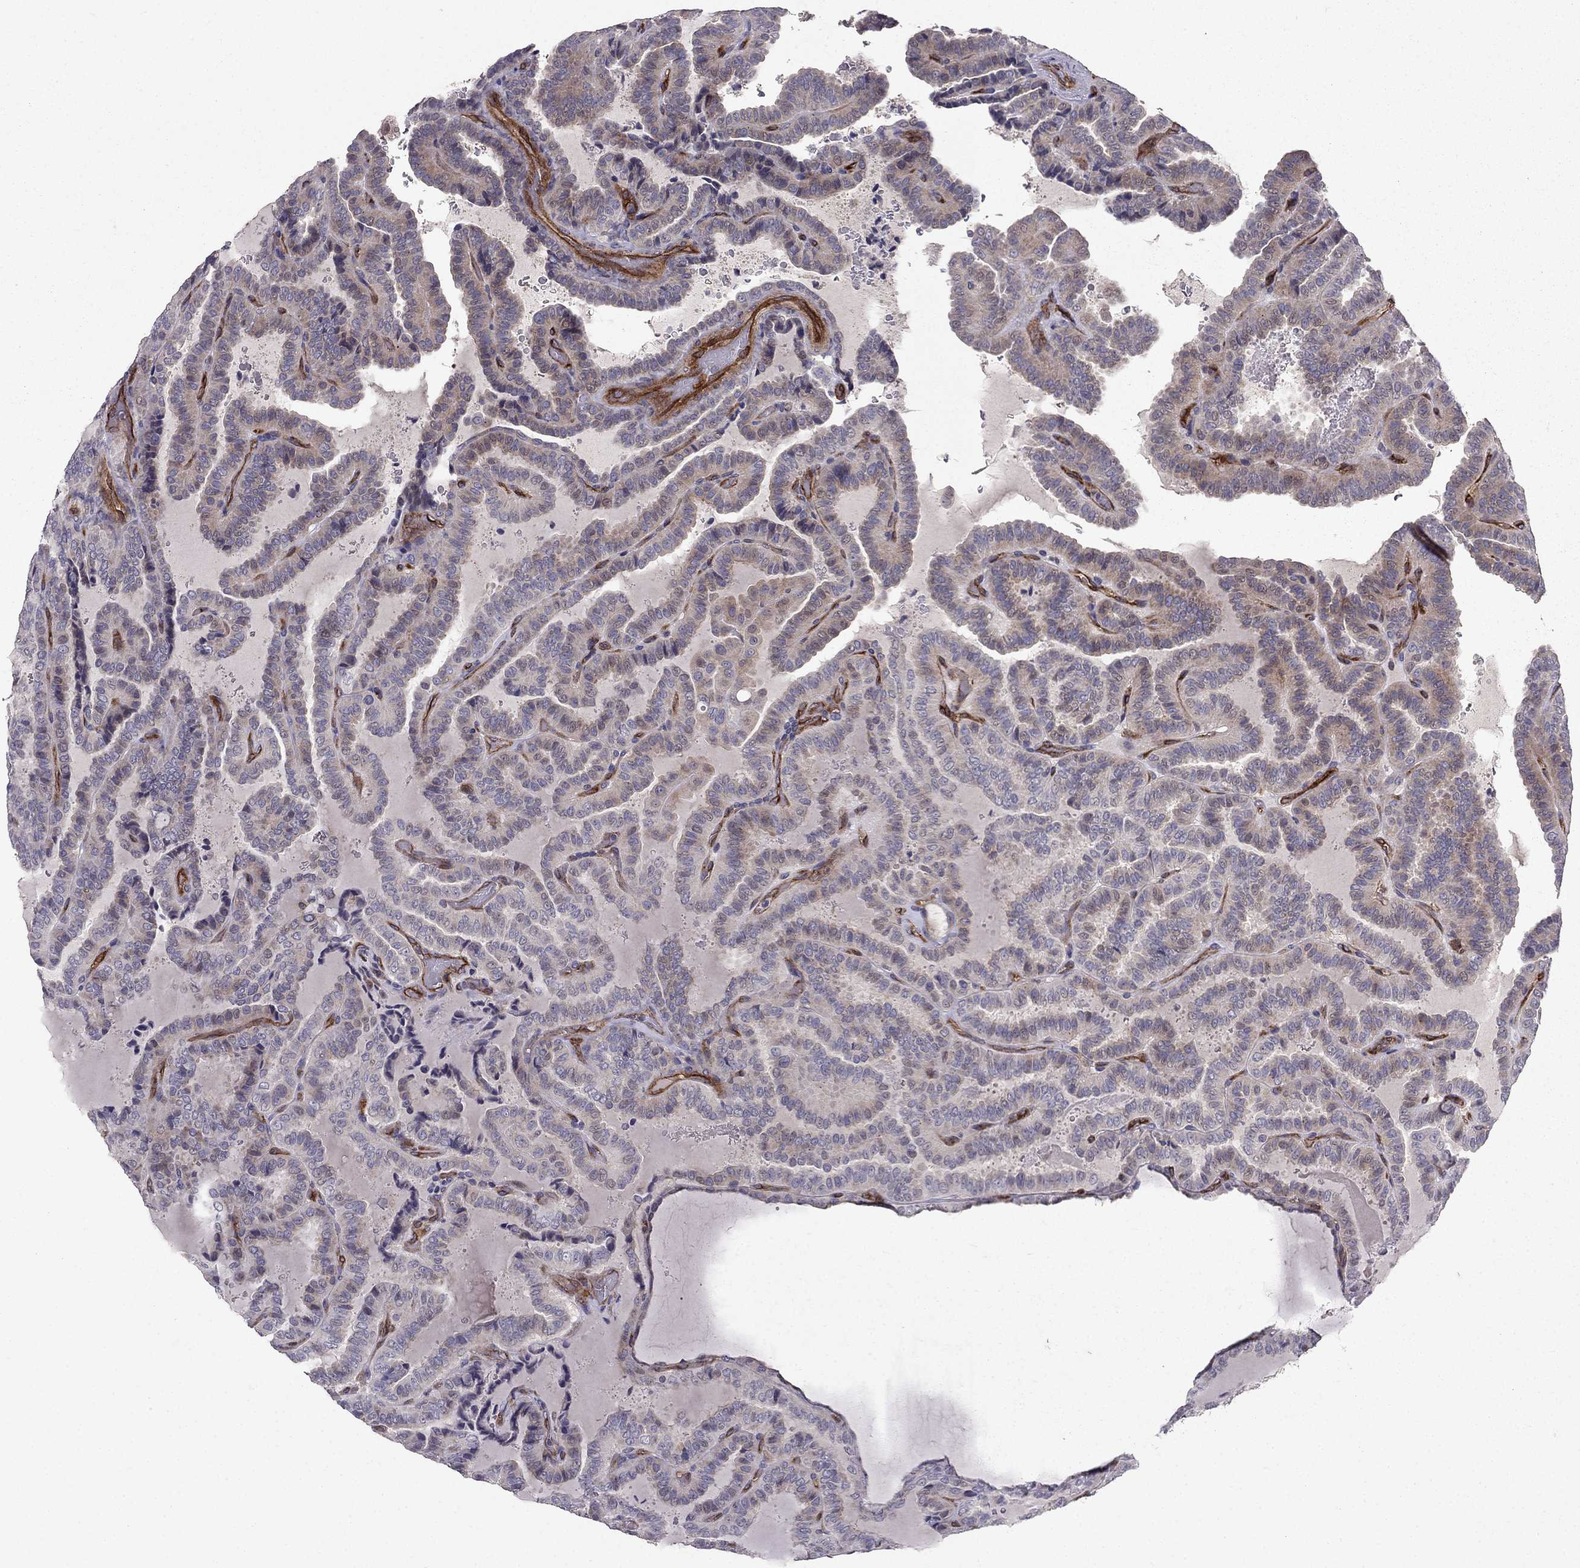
{"staining": {"intensity": "weak", "quantity": "<25%", "location": "cytoplasmic/membranous"}, "tissue": "thyroid cancer", "cell_type": "Tumor cells", "image_type": "cancer", "snomed": [{"axis": "morphology", "description": "Papillary adenocarcinoma, NOS"}, {"axis": "topography", "description": "Thyroid gland"}], "caption": "Immunohistochemistry of human thyroid cancer reveals no staining in tumor cells. The staining is performed using DAB brown chromogen with nuclei counter-stained in using hematoxylin.", "gene": "RASIP1", "patient": {"sex": "female", "age": 39}}